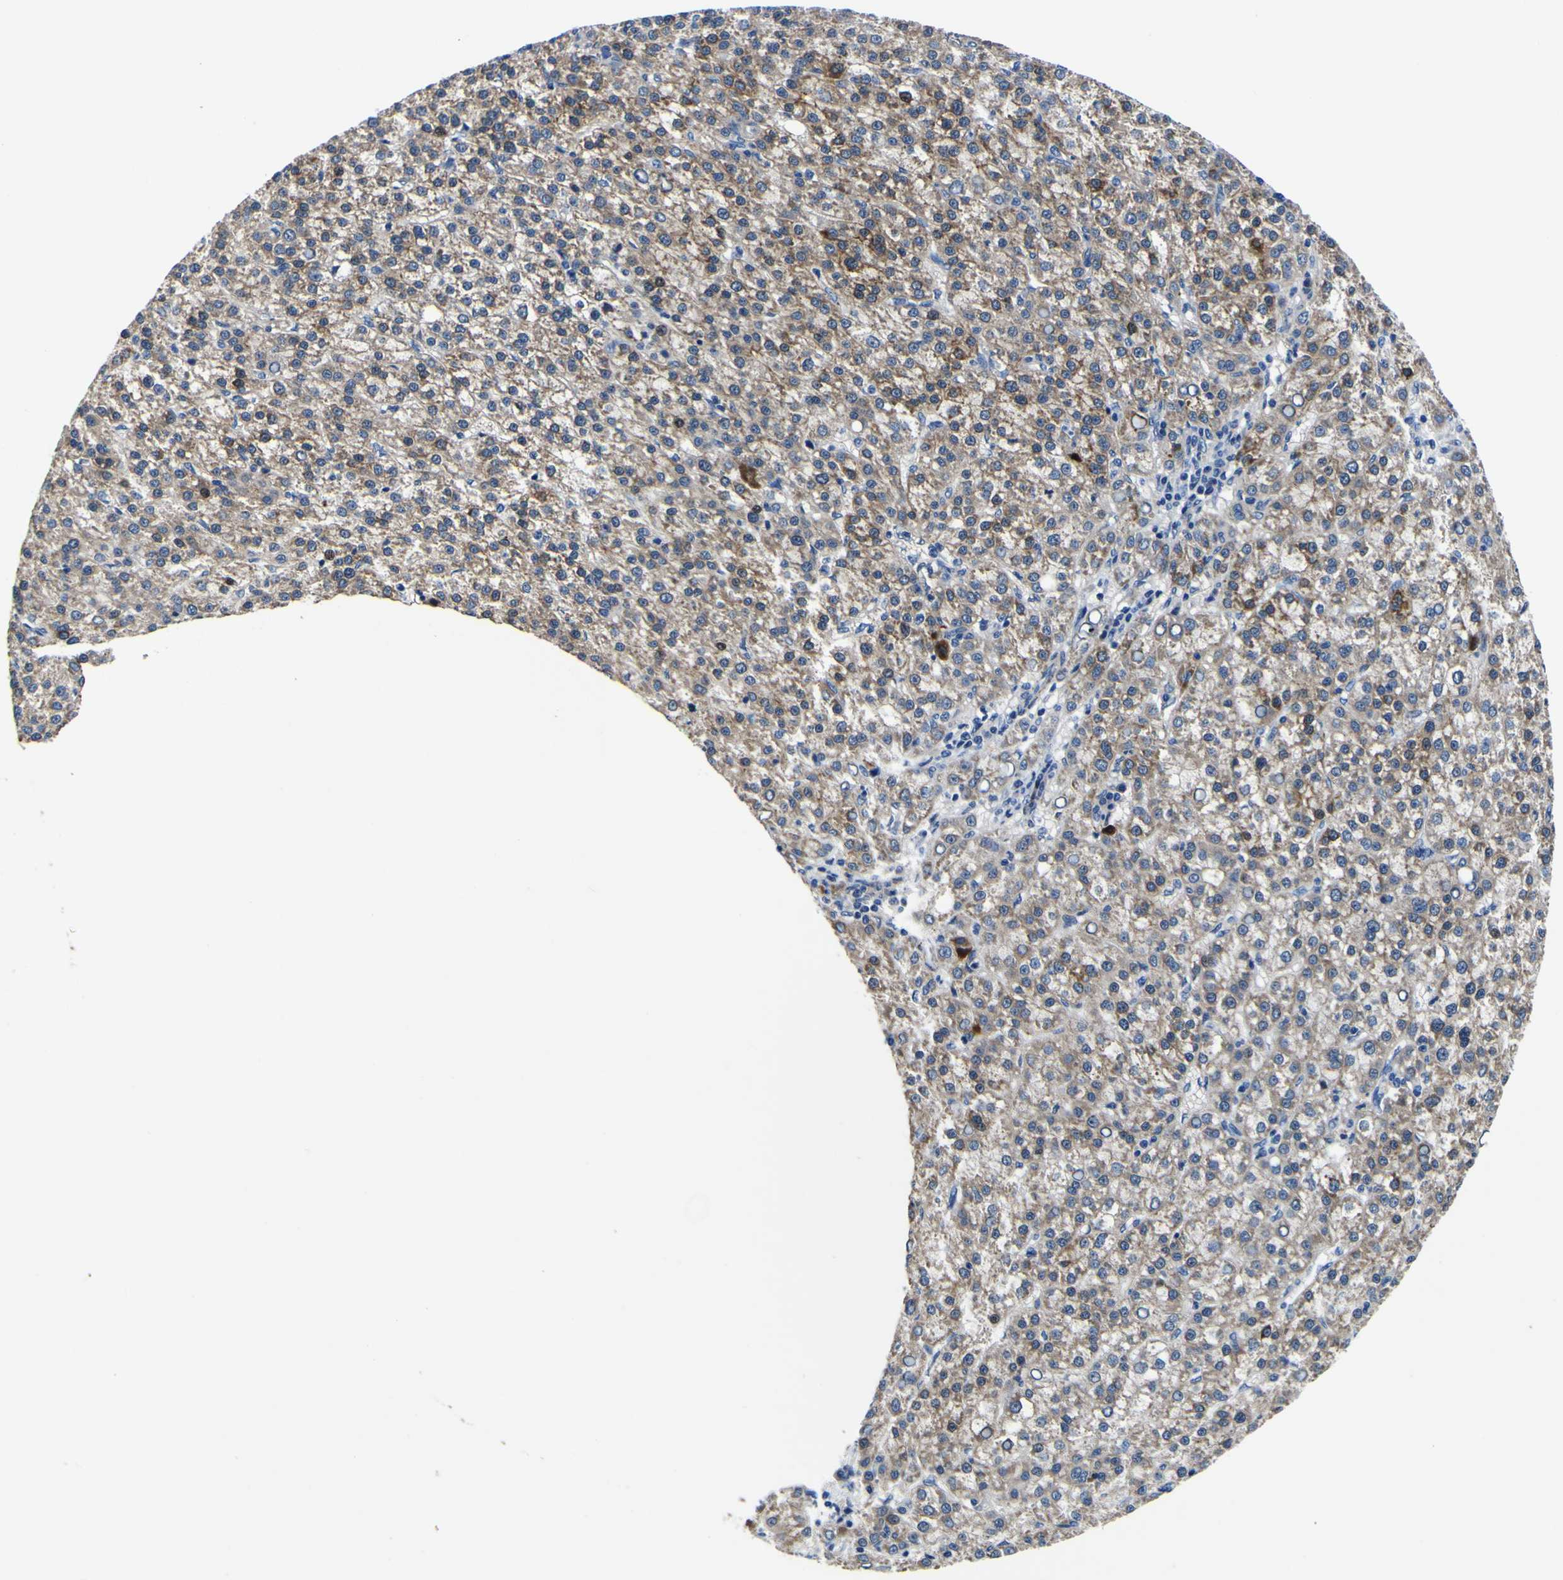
{"staining": {"intensity": "strong", "quantity": "25%-75%", "location": "cytoplasmic/membranous"}, "tissue": "liver cancer", "cell_type": "Tumor cells", "image_type": "cancer", "snomed": [{"axis": "morphology", "description": "Carcinoma, Hepatocellular, NOS"}, {"axis": "topography", "description": "Liver"}], "caption": "Hepatocellular carcinoma (liver) stained with DAB (3,3'-diaminobenzidine) immunohistochemistry (IHC) demonstrates high levels of strong cytoplasmic/membranous expression in approximately 25%-75% of tumor cells. (brown staining indicates protein expression, while blue staining denotes nuclei).", "gene": "AGAP3", "patient": {"sex": "female", "age": 58}}